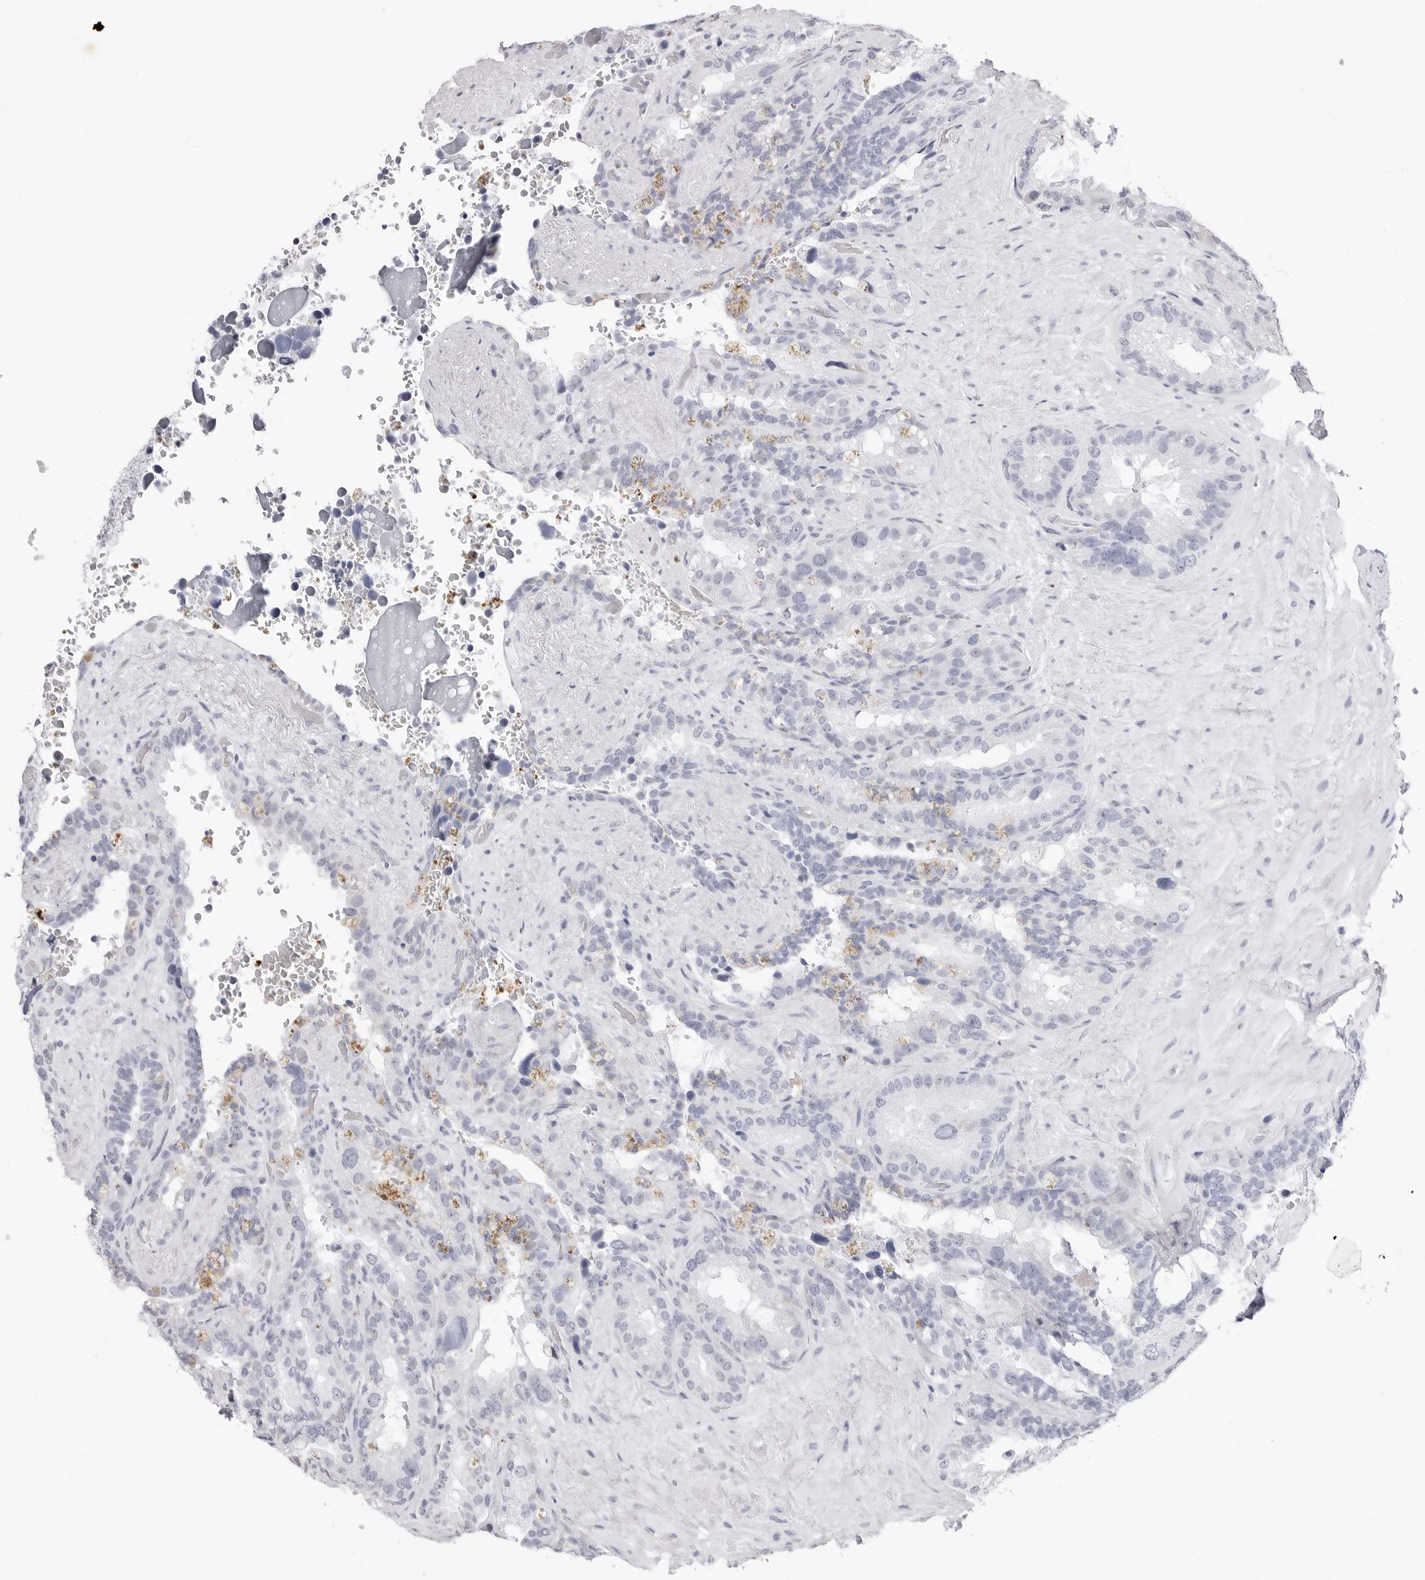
{"staining": {"intensity": "negative", "quantity": "none", "location": "none"}, "tissue": "seminal vesicle", "cell_type": "Glandular cells", "image_type": "normal", "snomed": [{"axis": "morphology", "description": "Normal tissue, NOS"}, {"axis": "topography", "description": "Seminal veicle"}], "caption": "An IHC photomicrograph of normal seminal vesicle is shown. There is no staining in glandular cells of seminal vesicle. (DAB IHC with hematoxylin counter stain).", "gene": "TSSK1B", "patient": {"sex": "male", "age": 80}}